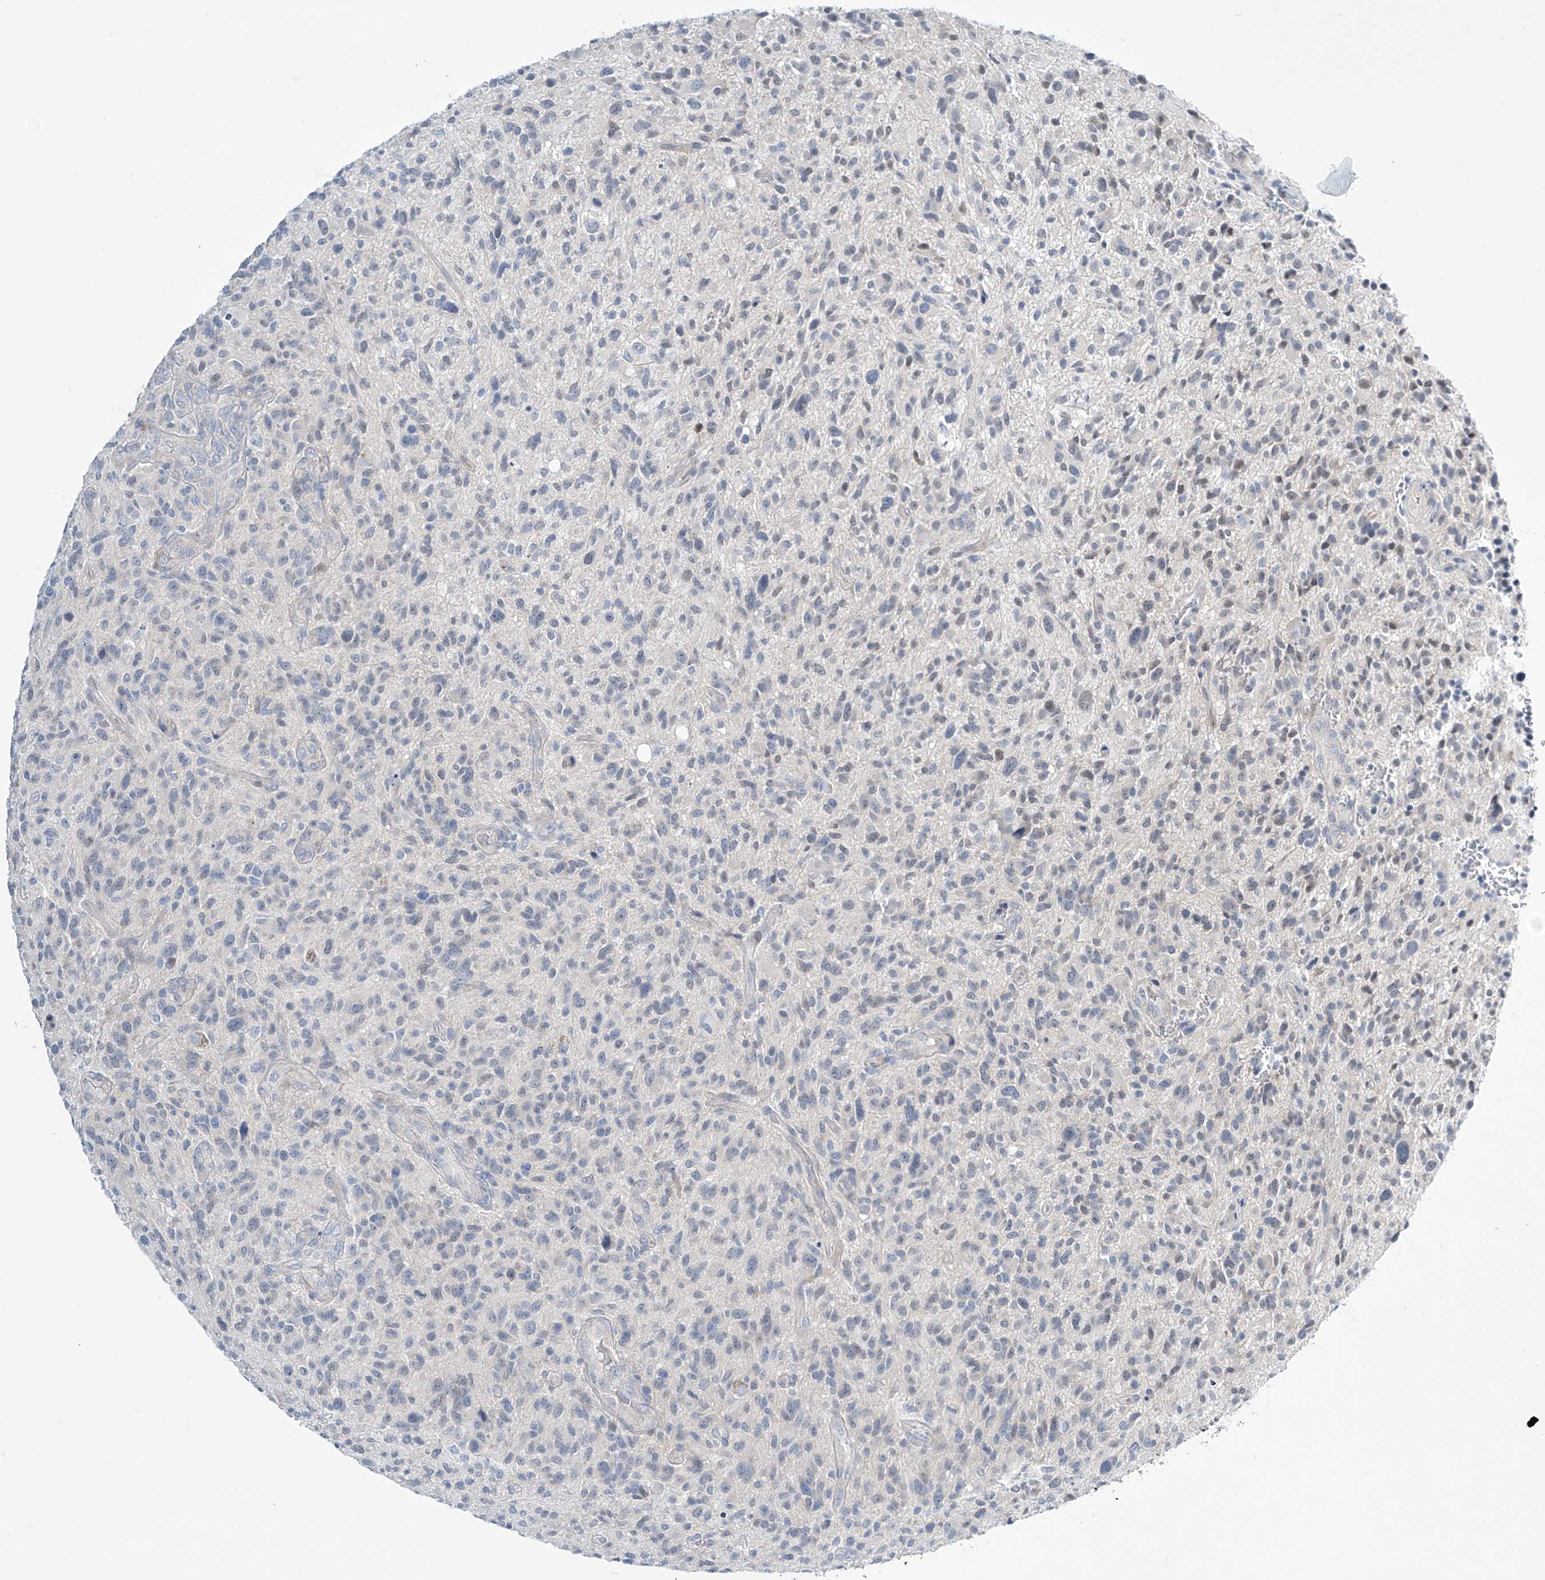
{"staining": {"intensity": "weak", "quantity": "<25%", "location": "nuclear"}, "tissue": "glioma", "cell_type": "Tumor cells", "image_type": "cancer", "snomed": [{"axis": "morphology", "description": "Glioma, malignant, High grade"}, {"axis": "topography", "description": "Brain"}], "caption": "An IHC image of malignant high-grade glioma is shown. There is no staining in tumor cells of malignant high-grade glioma.", "gene": "TRIM60", "patient": {"sex": "male", "age": 47}}